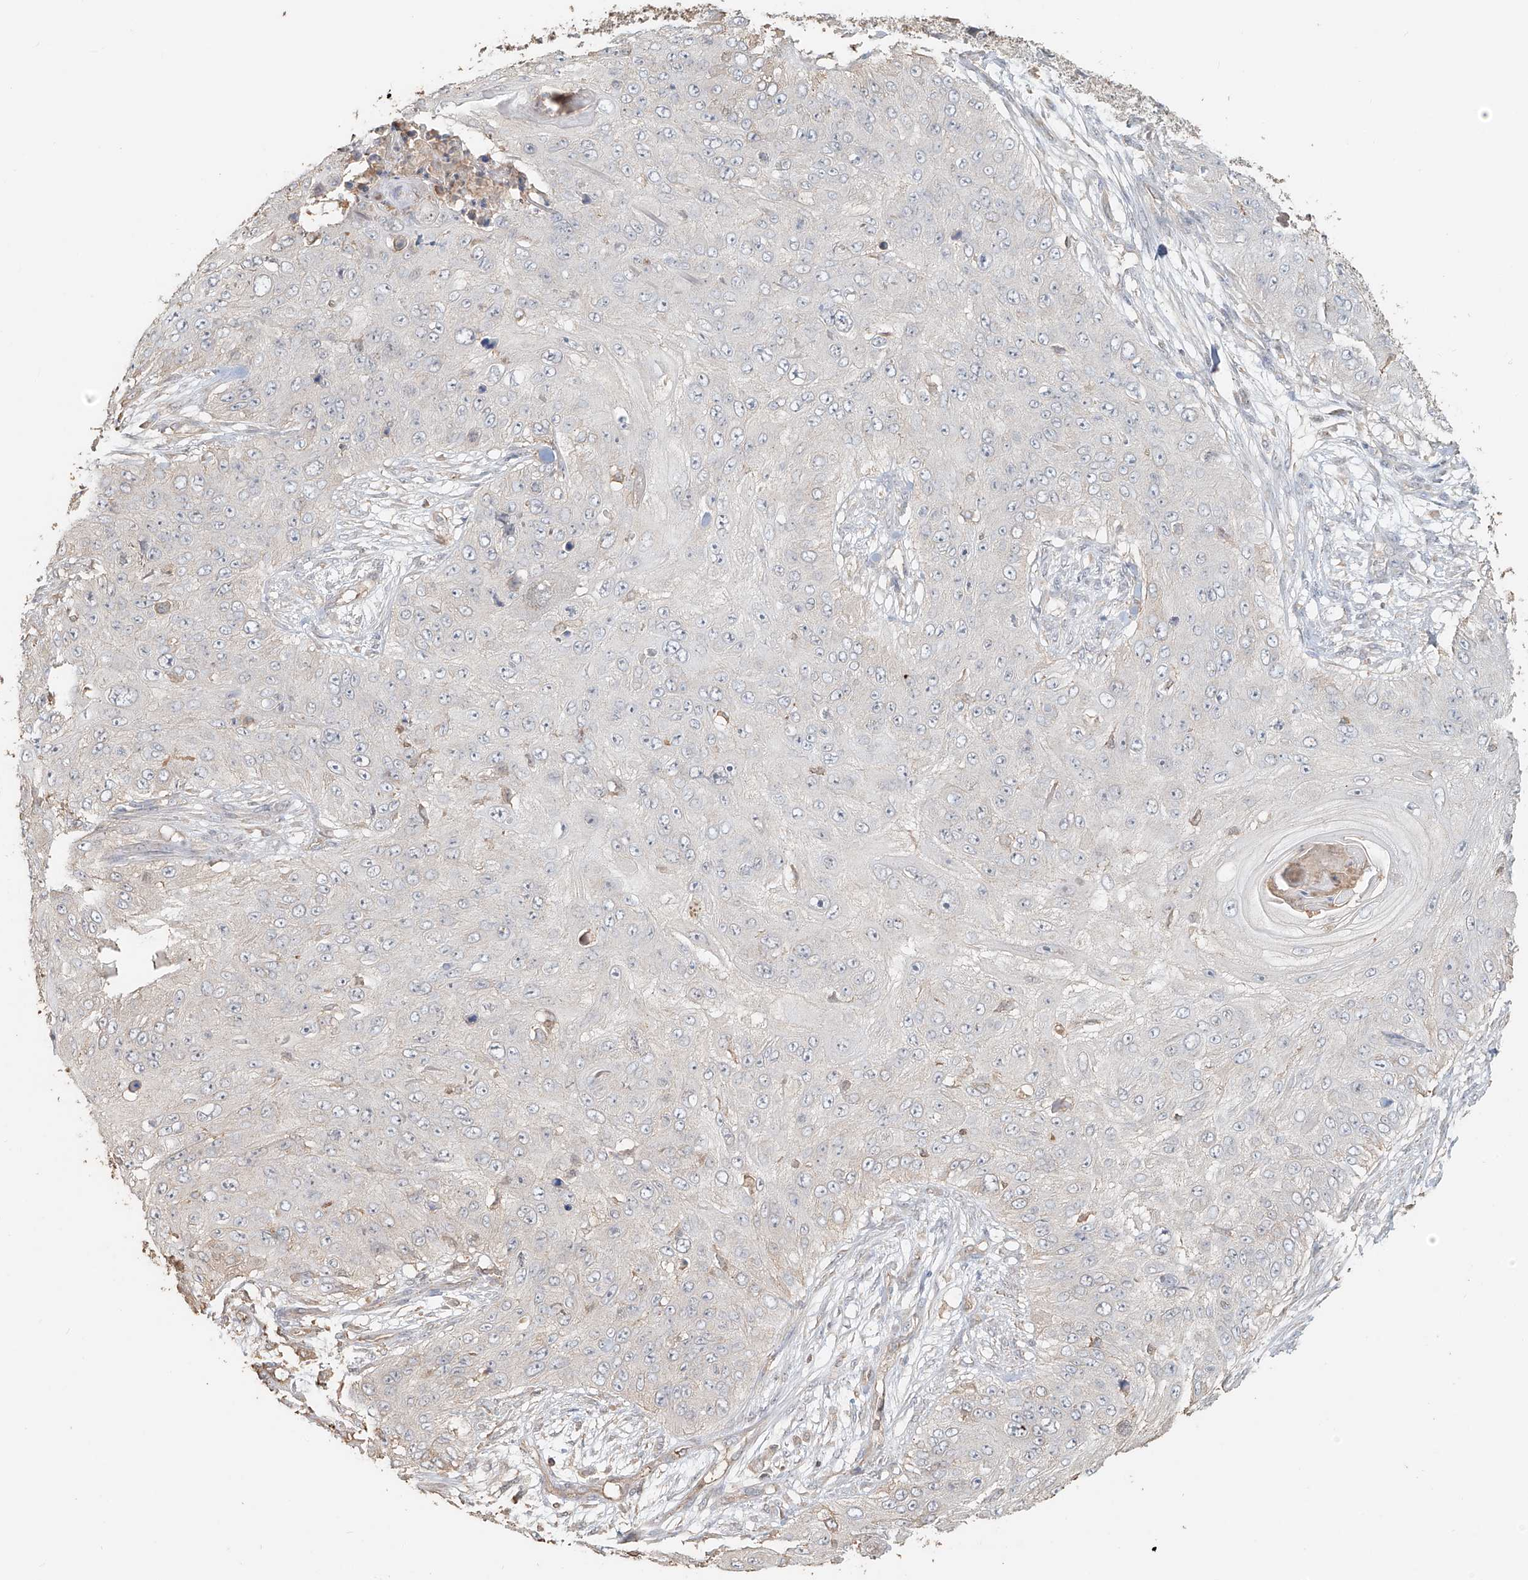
{"staining": {"intensity": "negative", "quantity": "none", "location": "none"}, "tissue": "skin cancer", "cell_type": "Tumor cells", "image_type": "cancer", "snomed": [{"axis": "morphology", "description": "Squamous cell carcinoma, NOS"}, {"axis": "topography", "description": "Skin"}], "caption": "DAB immunohistochemical staining of skin squamous cell carcinoma reveals no significant positivity in tumor cells.", "gene": "NPHS1", "patient": {"sex": "female", "age": 80}}